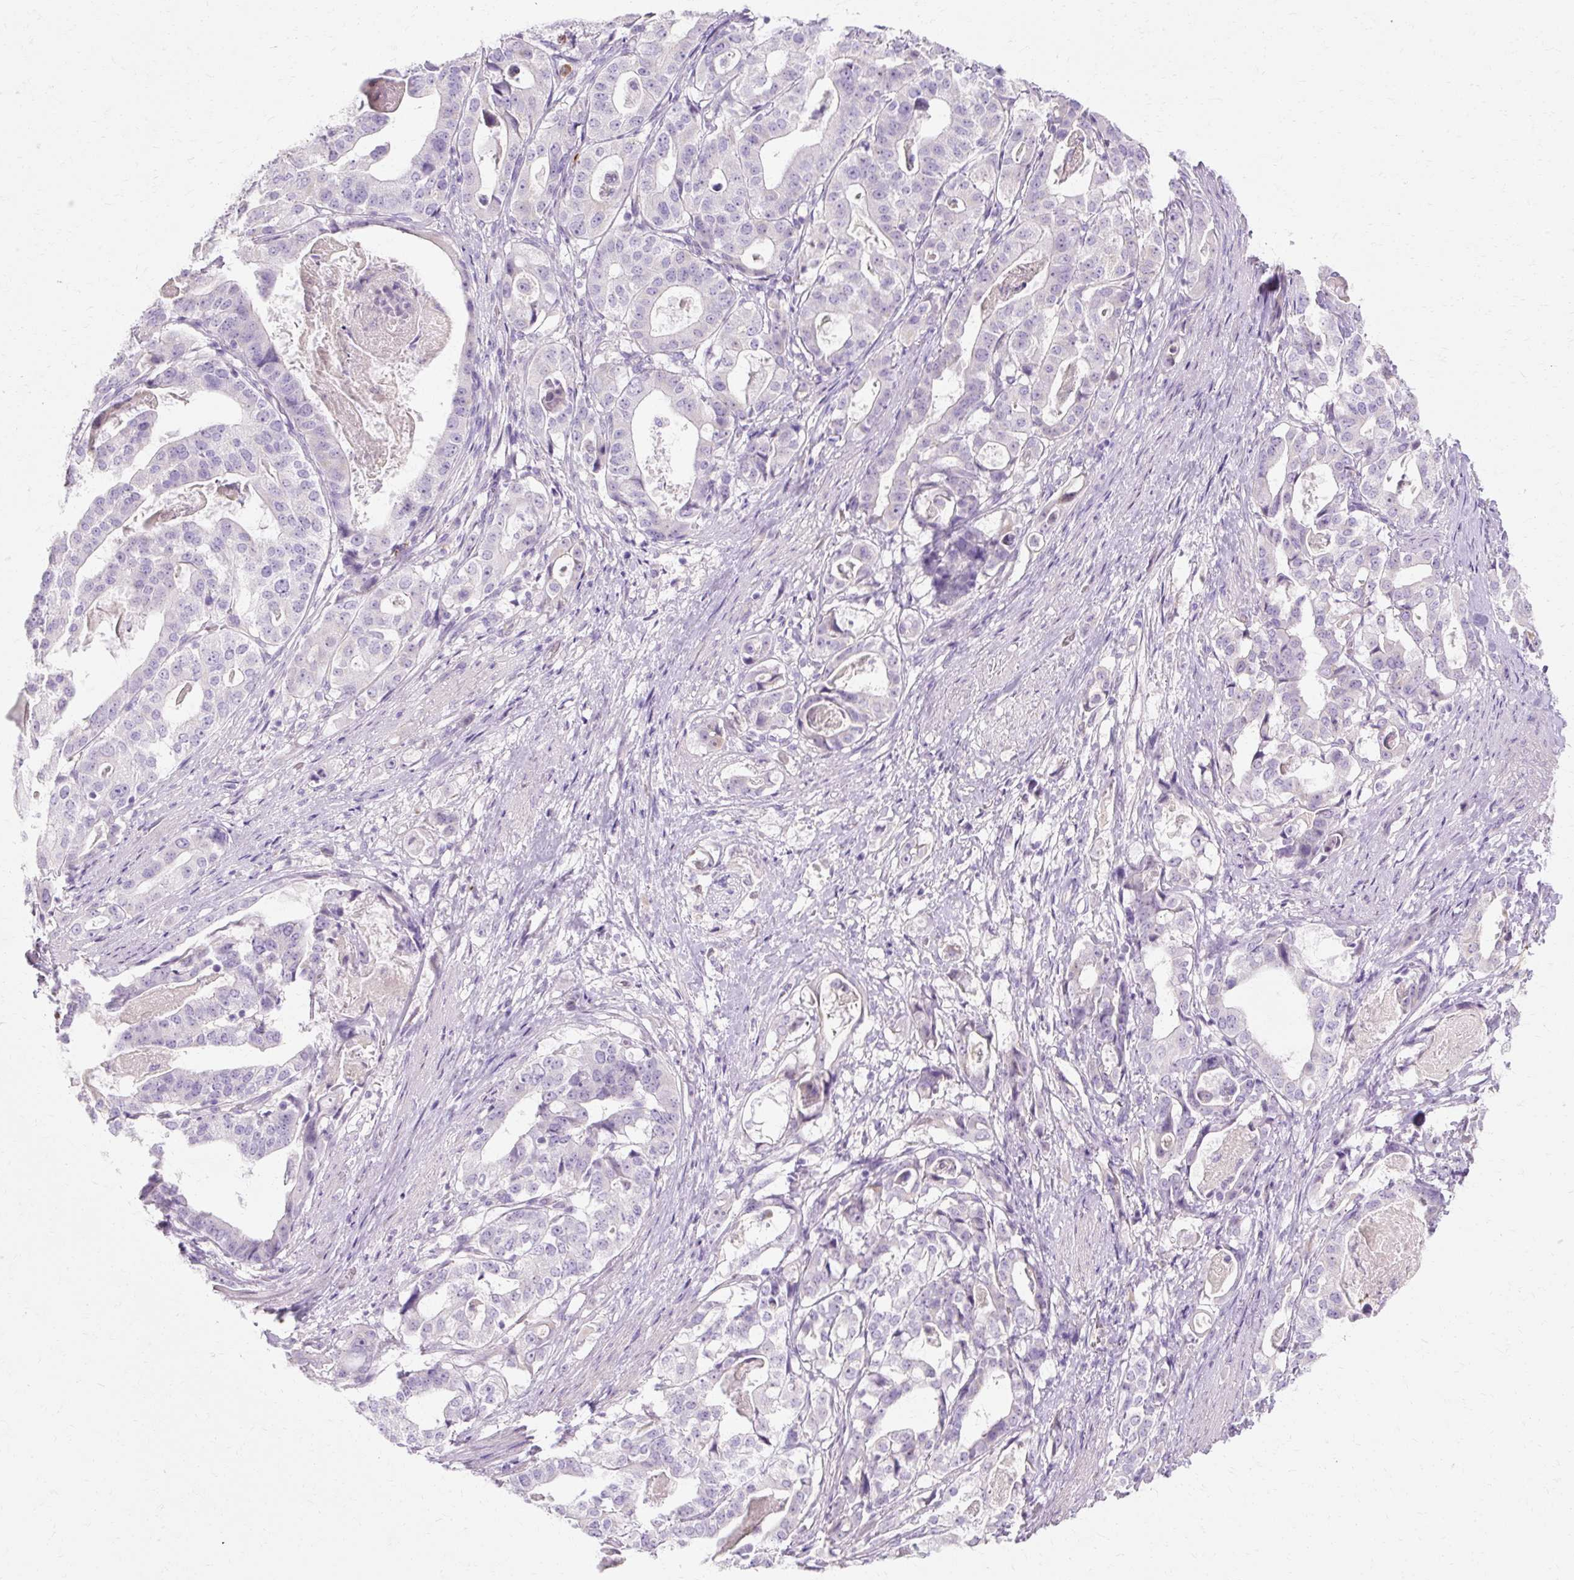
{"staining": {"intensity": "negative", "quantity": "none", "location": "none"}, "tissue": "stomach cancer", "cell_type": "Tumor cells", "image_type": "cancer", "snomed": [{"axis": "morphology", "description": "Adenocarcinoma, NOS"}, {"axis": "topography", "description": "Stomach"}], "caption": "Tumor cells show no significant protein staining in adenocarcinoma (stomach).", "gene": "HSD11B1", "patient": {"sex": "male", "age": 48}}